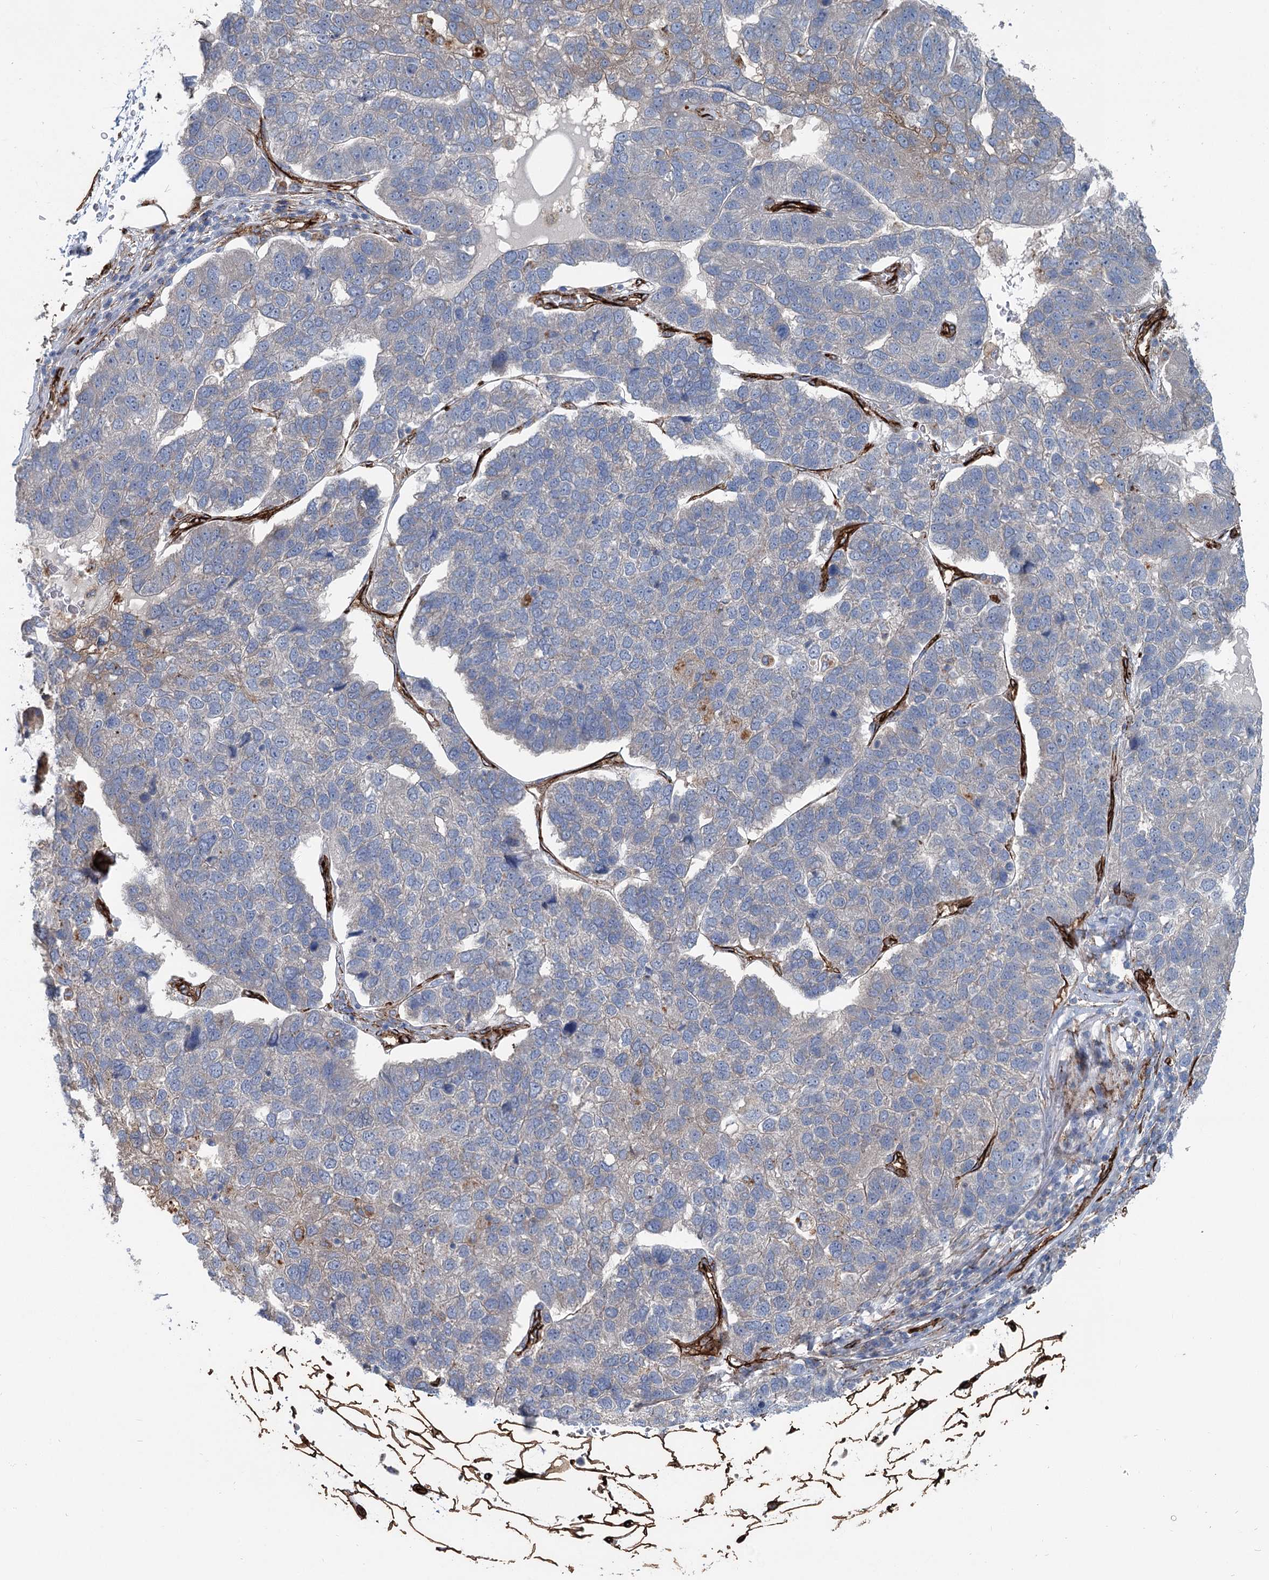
{"staining": {"intensity": "negative", "quantity": "none", "location": "none"}, "tissue": "pancreatic cancer", "cell_type": "Tumor cells", "image_type": "cancer", "snomed": [{"axis": "morphology", "description": "Adenocarcinoma, NOS"}, {"axis": "topography", "description": "Pancreas"}], "caption": "IHC of pancreatic cancer reveals no staining in tumor cells. (DAB (3,3'-diaminobenzidine) immunohistochemistry visualized using brightfield microscopy, high magnification).", "gene": "IQSEC1", "patient": {"sex": "female", "age": 61}}